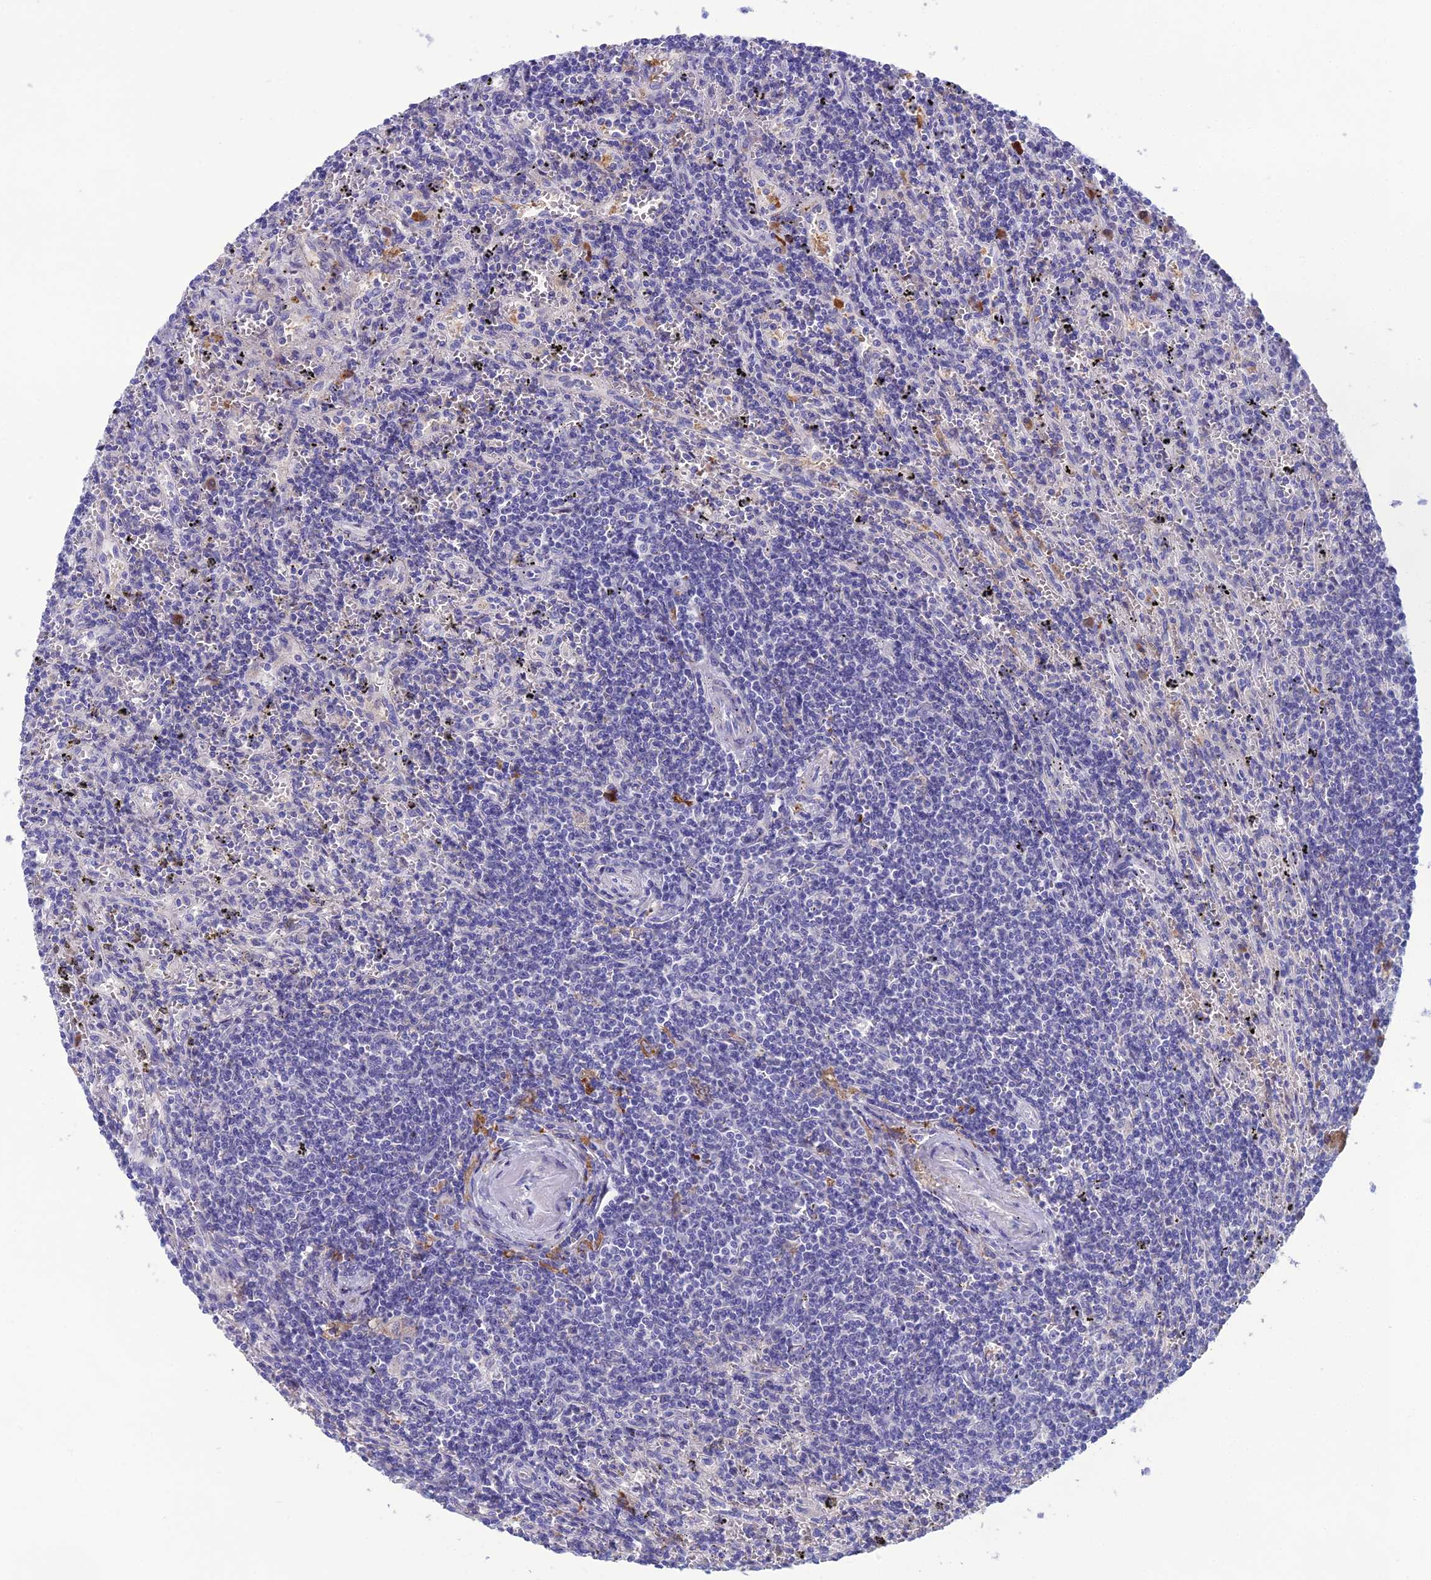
{"staining": {"intensity": "negative", "quantity": "none", "location": "none"}, "tissue": "lymphoma", "cell_type": "Tumor cells", "image_type": "cancer", "snomed": [{"axis": "morphology", "description": "Malignant lymphoma, non-Hodgkin's type, Low grade"}, {"axis": "topography", "description": "Spleen"}], "caption": "Lymphoma stained for a protein using immunohistochemistry shows no expression tumor cells.", "gene": "CRB2", "patient": {"sex": "male", "age": 76}}